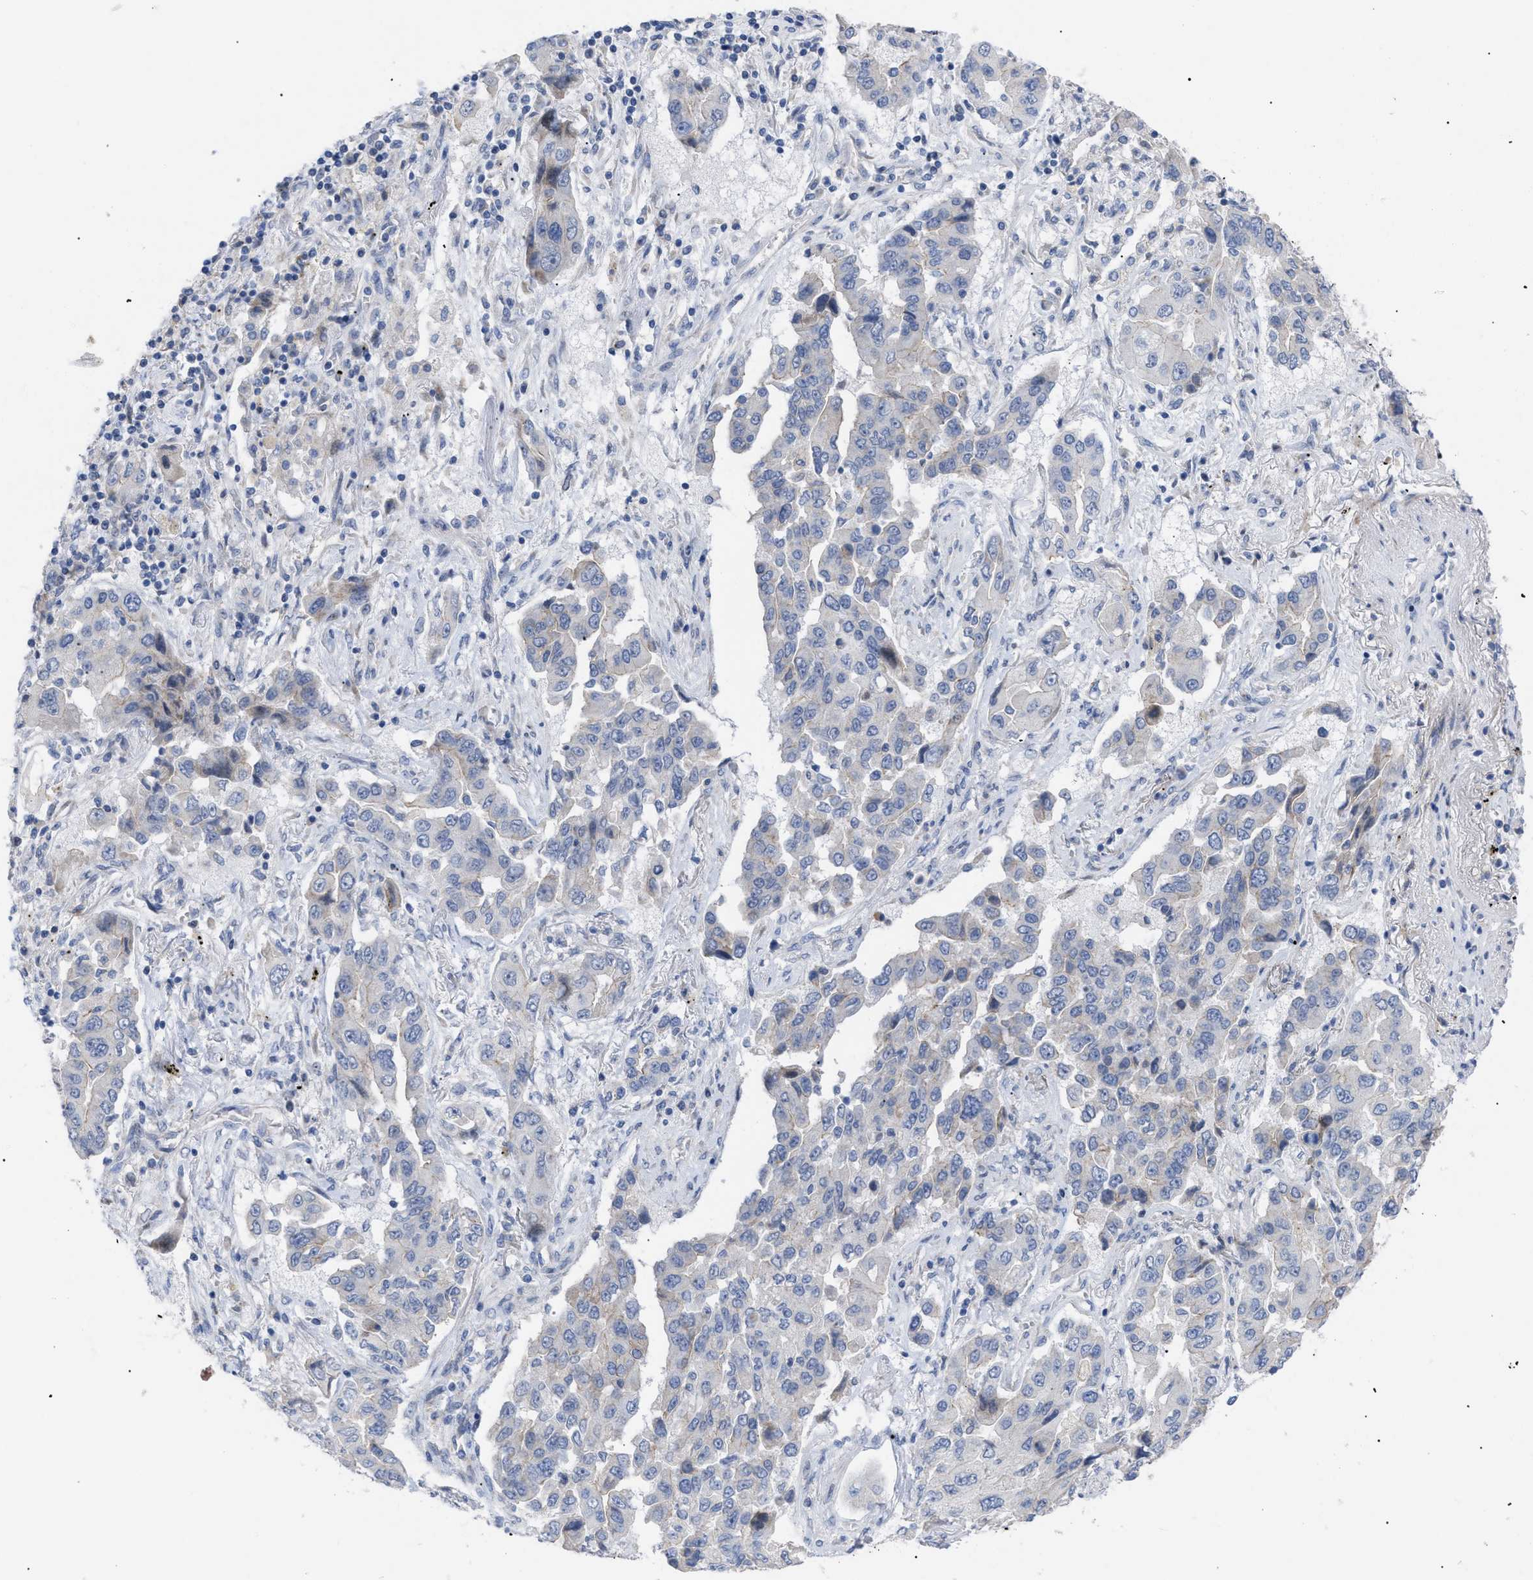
{"staining": {"intensity": "negative", "quantity": "none", "location": "none"}, "tissue": "lung cancer", "cell_type": "Tumor cells", "image_type": "cancer", "snomed": [{"axis": "morphology", "description": "Adenocarcinoma, NOS"}, {"axis": "topography", "description": "Lung"}], "caption": "IHC of adenocarcinoma (lung) exhibits no staining in tumor cells.", "gene": "CAV3", "patient": {"sex": "female", "age": 65}}